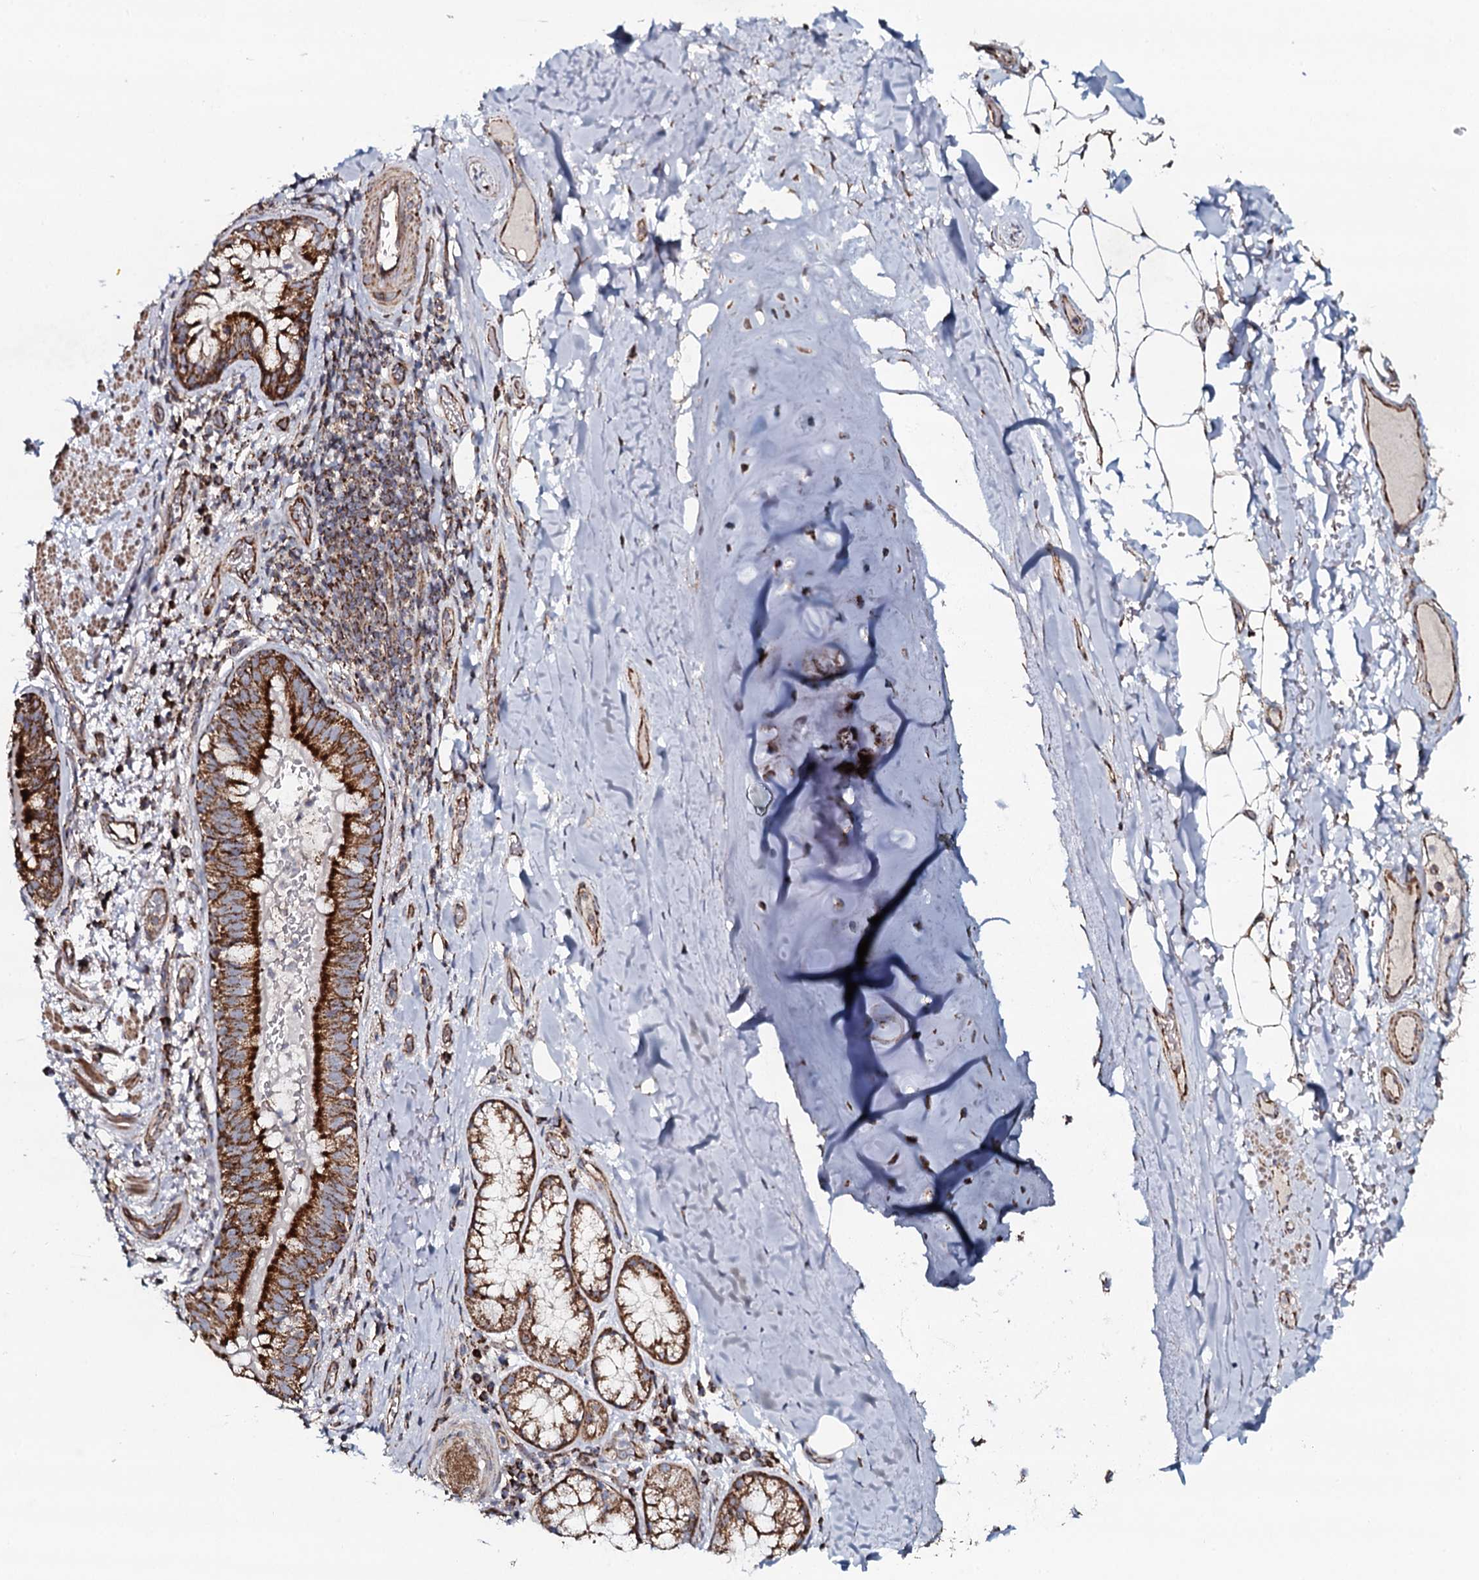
{"staining": {"intensity": "moderate", "quantity": ">75%", "location": "cytoplasmic/membranous"}, "tissue": "adipose tissue", "cell_type": "Adipocytes", "image_type": "normal", "snomed": [{"axis": "morphology", "description": "Normal tissue, NOS"}, {"axis": "topography", "description": "Lymph node"}, {"axis": "topography", "description": "Cartilage tissue"}, {"axis": "topography", "description": "Bronchus"}], "caption": "Brown immunohistochemical staining in benign adipose tissue demonstrates moderate cytoplasmic/membranous positivity in approximately >75% of adipocytes.", "gene": "EVC2", "patient": {"sex": "male", "age": 63}}